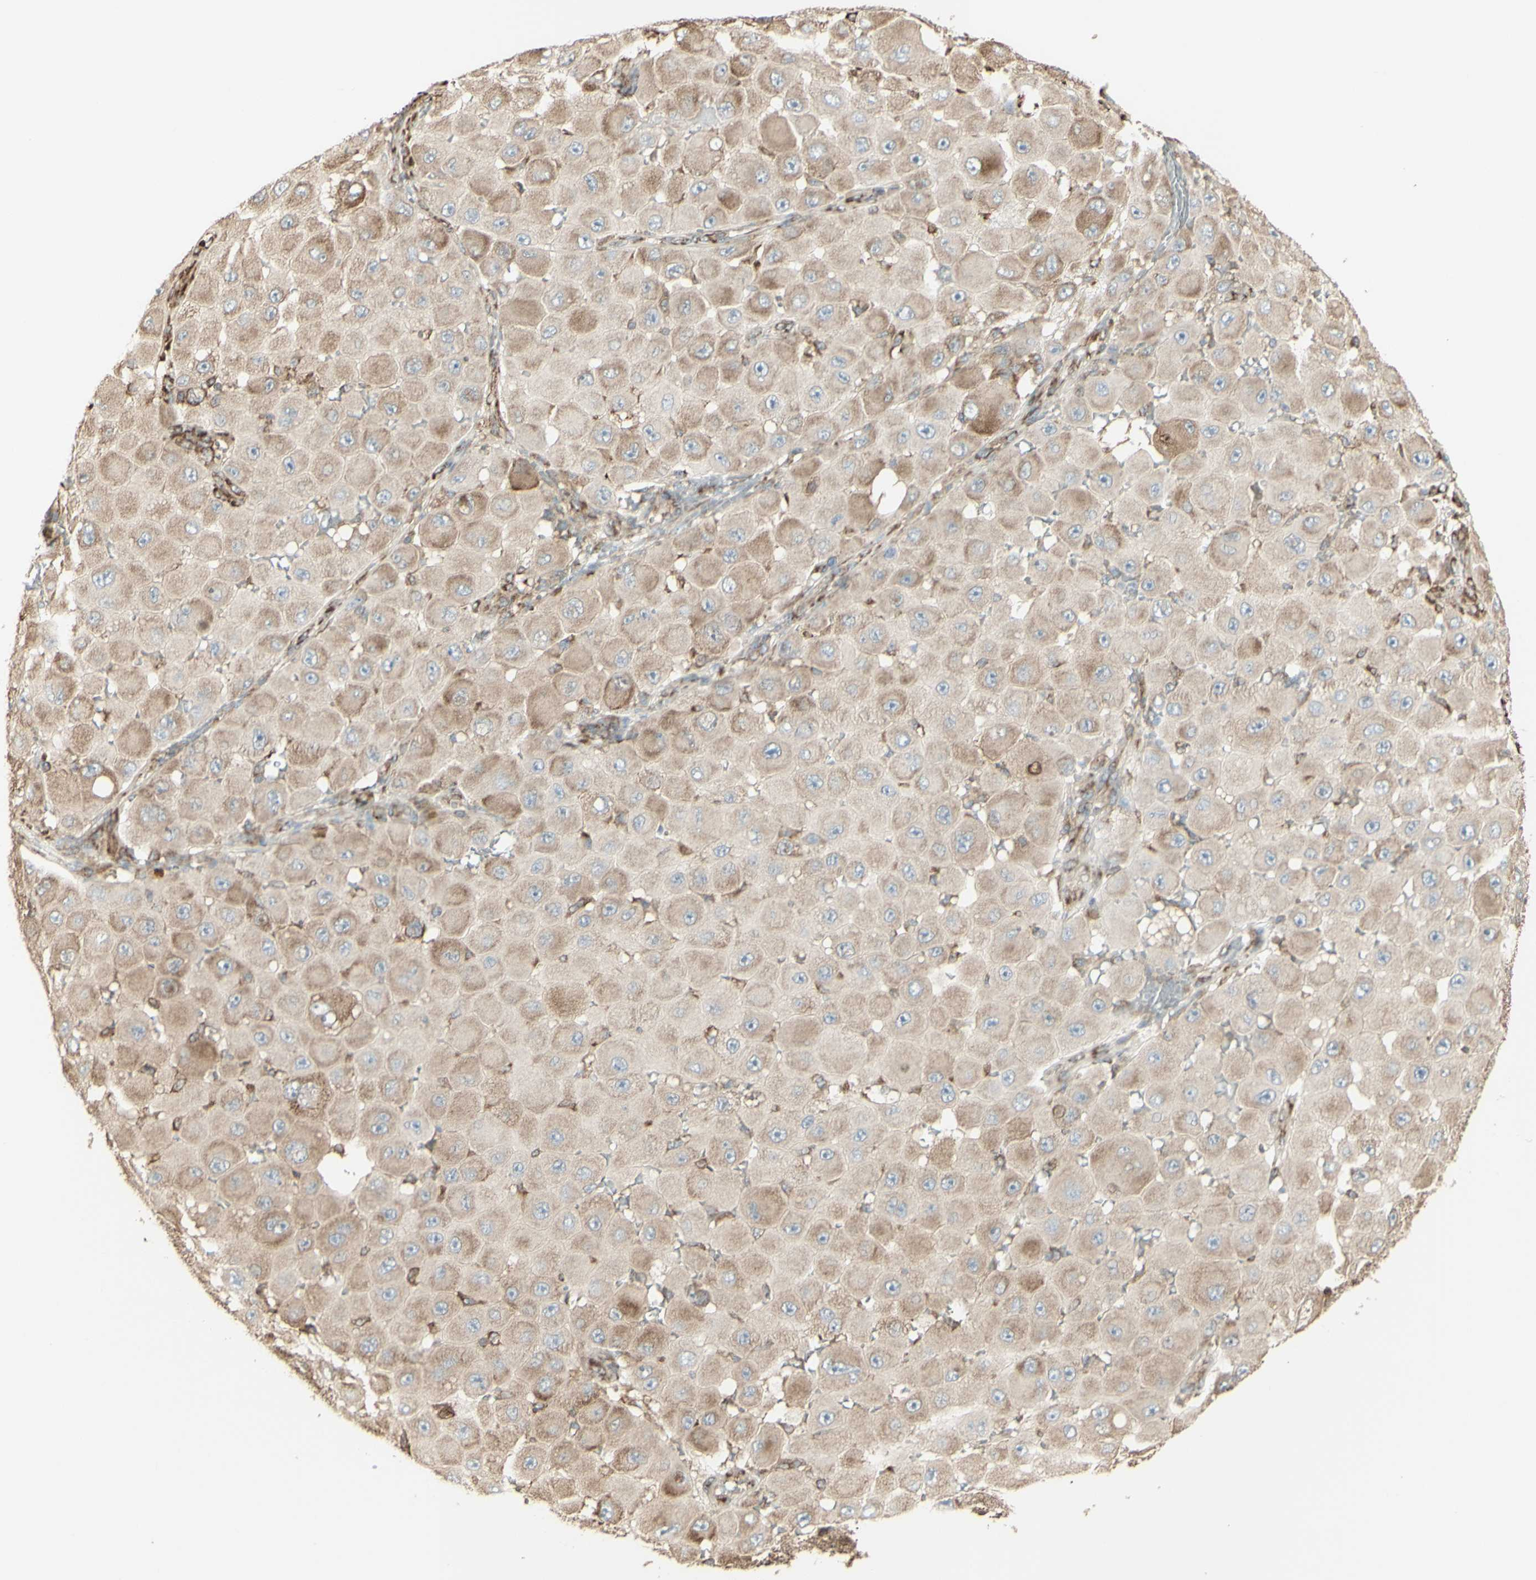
{"staining": {"intensity": "weak", "quantity": ">75%", "location": "cytoplasmic/membranous"}, "tissue": "melanoma", "cell_type": "Tumor cells", "image_type": "cancer", "snomed": [{"axis": "morphology", "description": "Malignant melanoma, NOS"}, {"axis": "topography", "description": "Skin"}], "caption": "About >75% of tumor cells in melanoma show weak cytoplasmic/membranous protein expression as visualized by brown immunohistochemical staining.", "gene": "EEF1B2", "patient": {"sex": "female", "age": 81}}